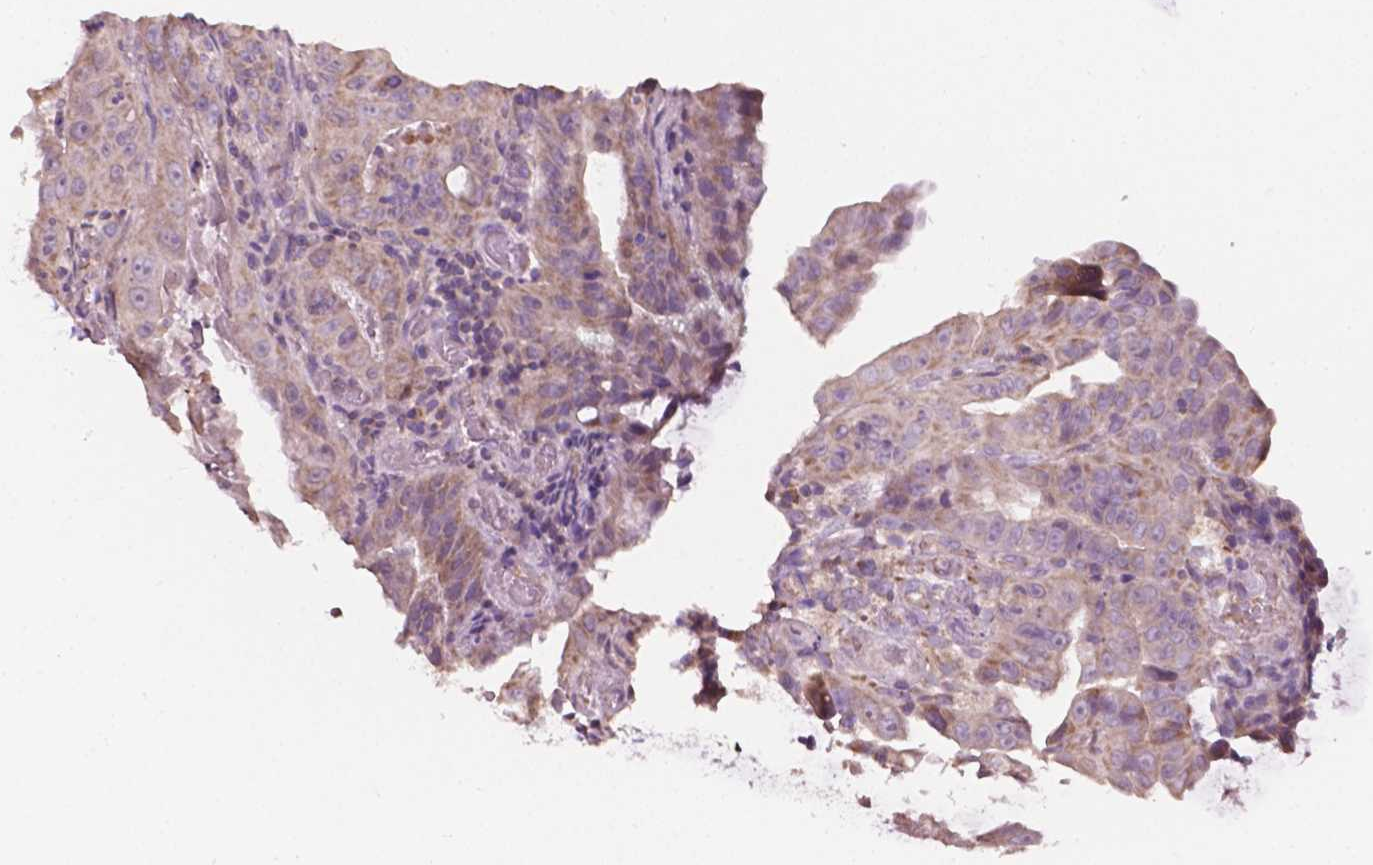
{"staining": {"intensity": "weak", "quantity": ">75%", "location": "cytoplasmic/membranous"}, "tissue": "colorectal cancer", "cell_type": "Tumor cells", "image_type": "cancer", "snomed": [{"axis": "morphology", "description": "Adenocarcinoma, NOS"}, {"axis": "topography", "description": "Colon"}], "caption": "Weak cytoplasmic/membranous staining for a protein is present in about >75% of tumor cells of colorectal cancer using immunohistochemistry (IHC).", "gene": "NDUFA10", "patient": {"sex": "male", "age": 33}}